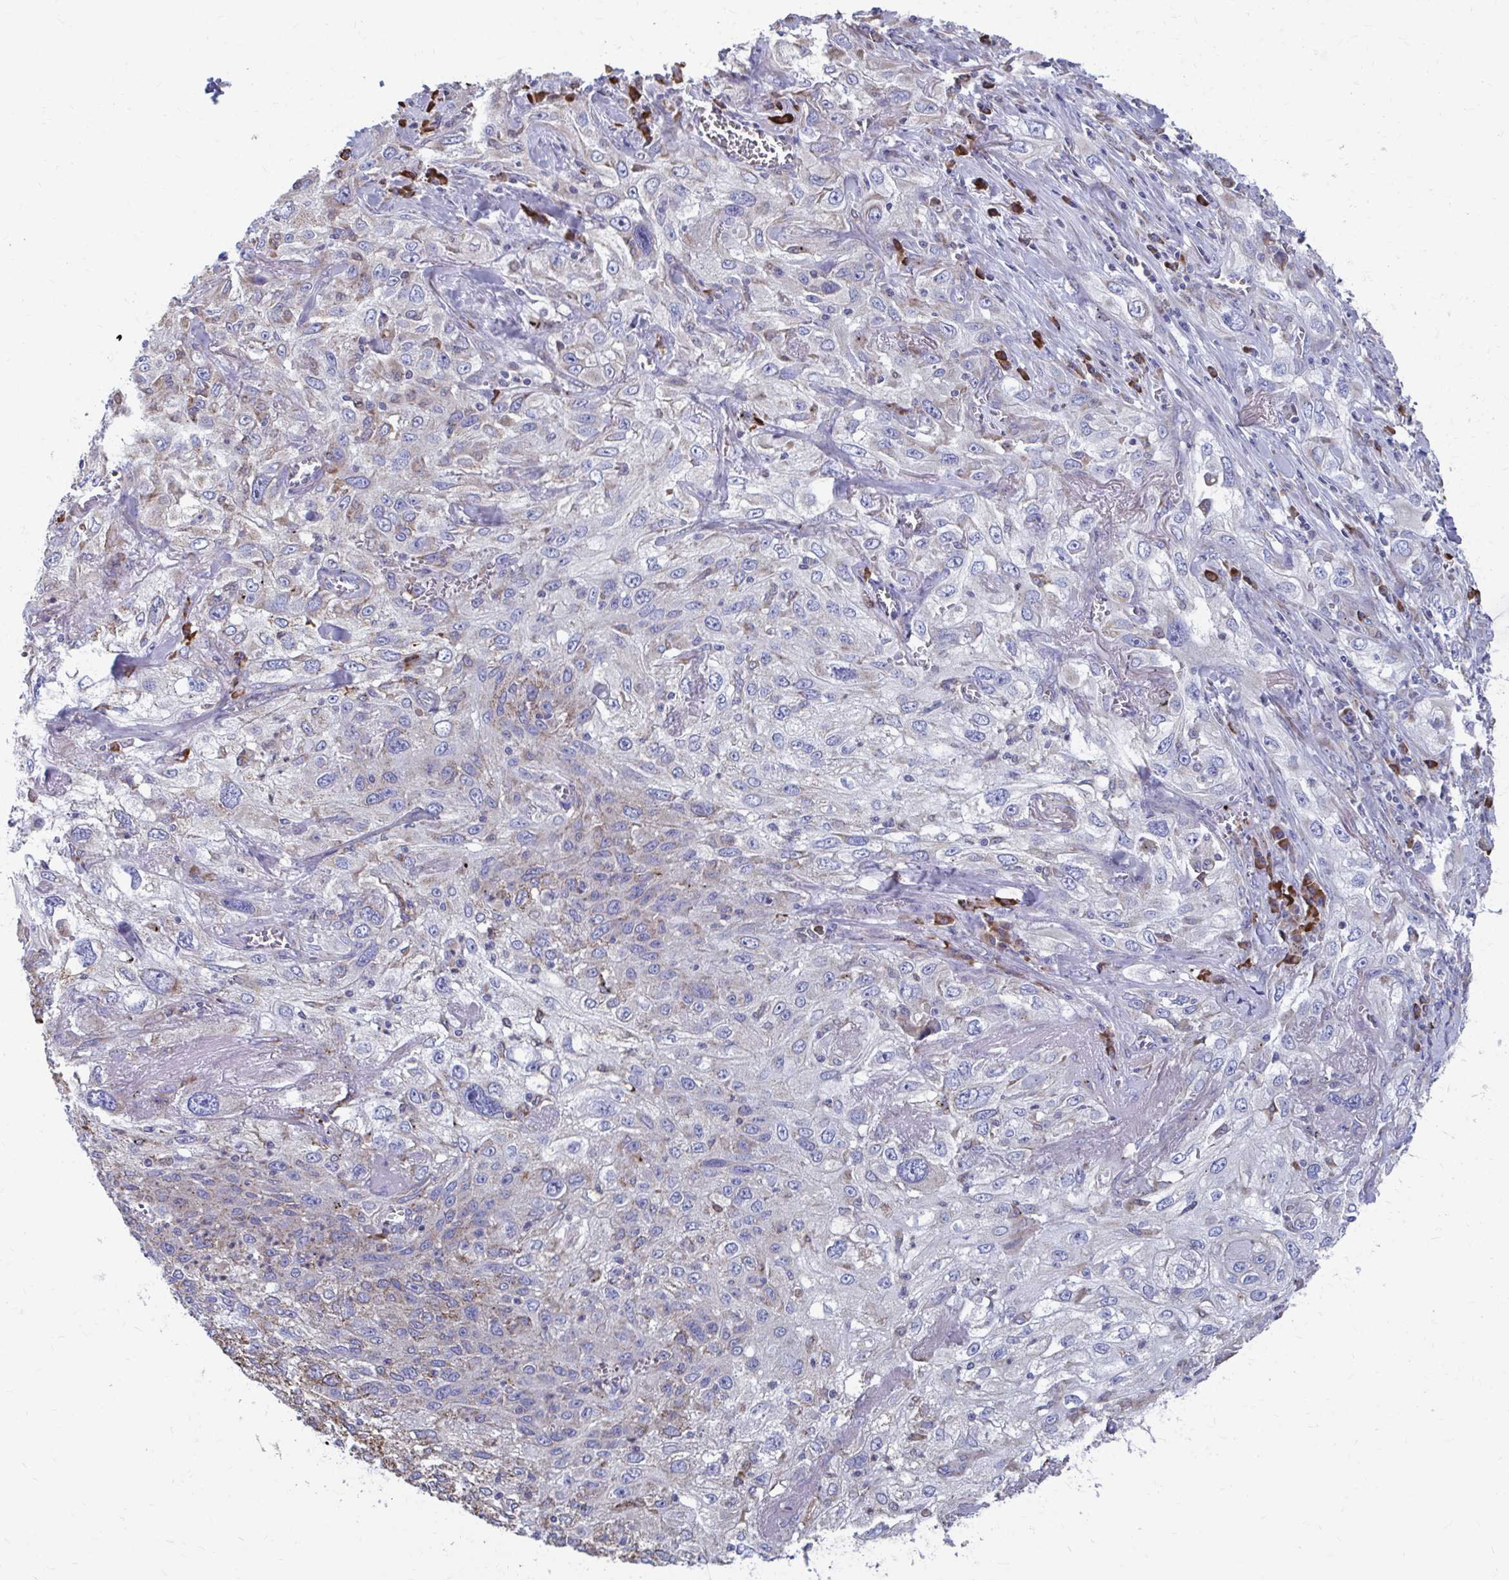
{"staining": {"intensity": "negative", "quantity": "none", "location": "none"}, "tissue": "lung cancer", "cell_type": "Tumor cells", "image_type": "cancer", "snomed": [{"axis": "morphology", "description": "Squamous cell carcinoma, NOS"}, {"axis": "topography", "description": "Lung"}], "caption": "A photomicrograph of human lung cancer is negative for staining in tumor cells.", "gene": "FKBP2", "patient": {"sex": "female", "age": 69}}